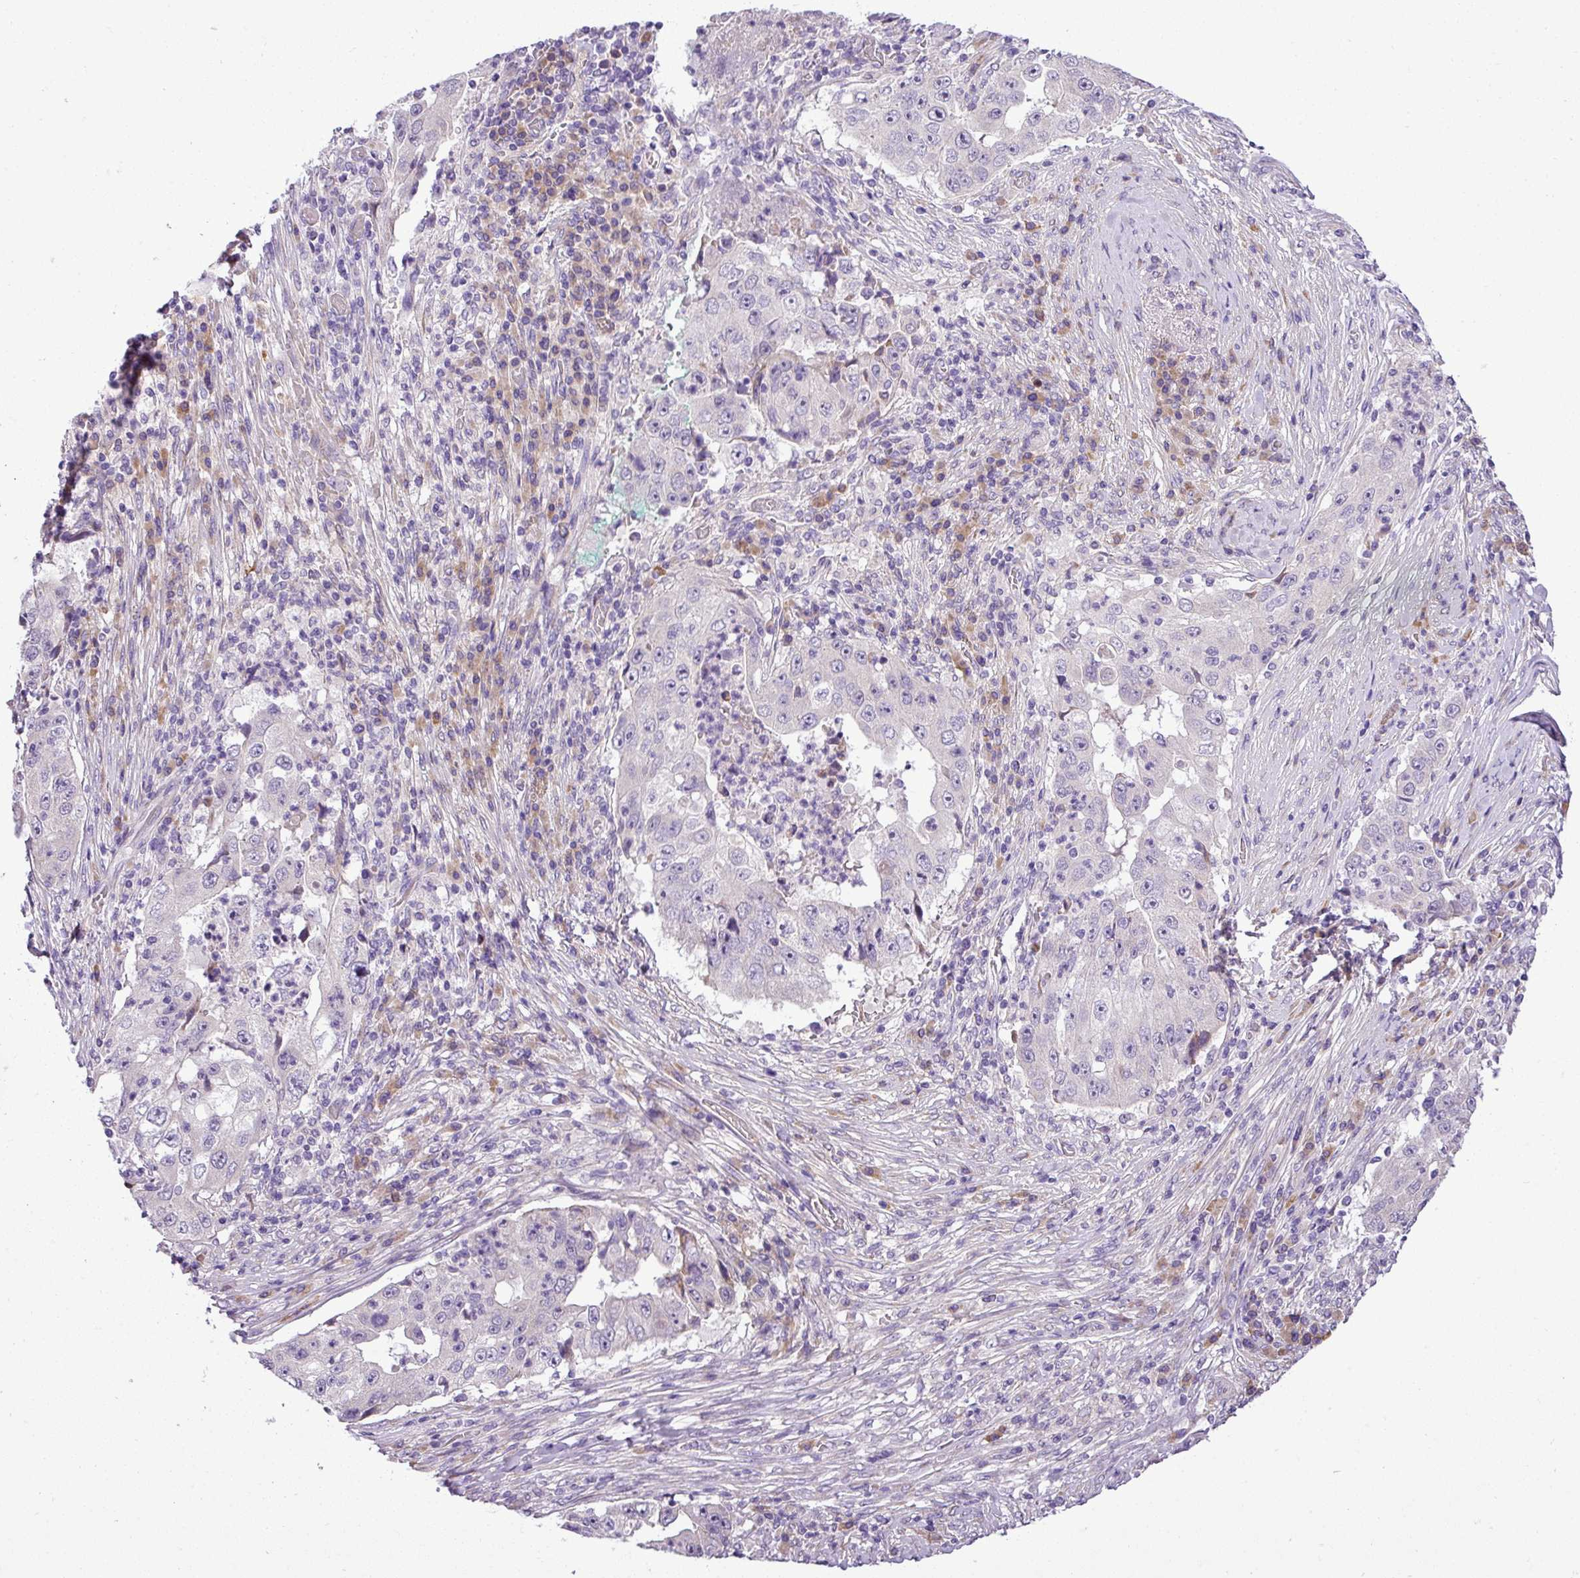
{"staining": {"intensity": "negative", "quantity": "none", "location": "none"}, "tissue": "lung cancer", "cell_type": "Tumor cells", "image_type": "cancer", "snomed": [{"axis": "morphology", "description": "Squamous cell carcinoma, NOS"}, {"axis": "topography", "description": "Lung"}], "caption": "Lung cancer was stained to show a protein in brown. There is no significant expression in tumor cells.", "gene": "MOCS3", "patient": {"sex": "male", "age": 64}}